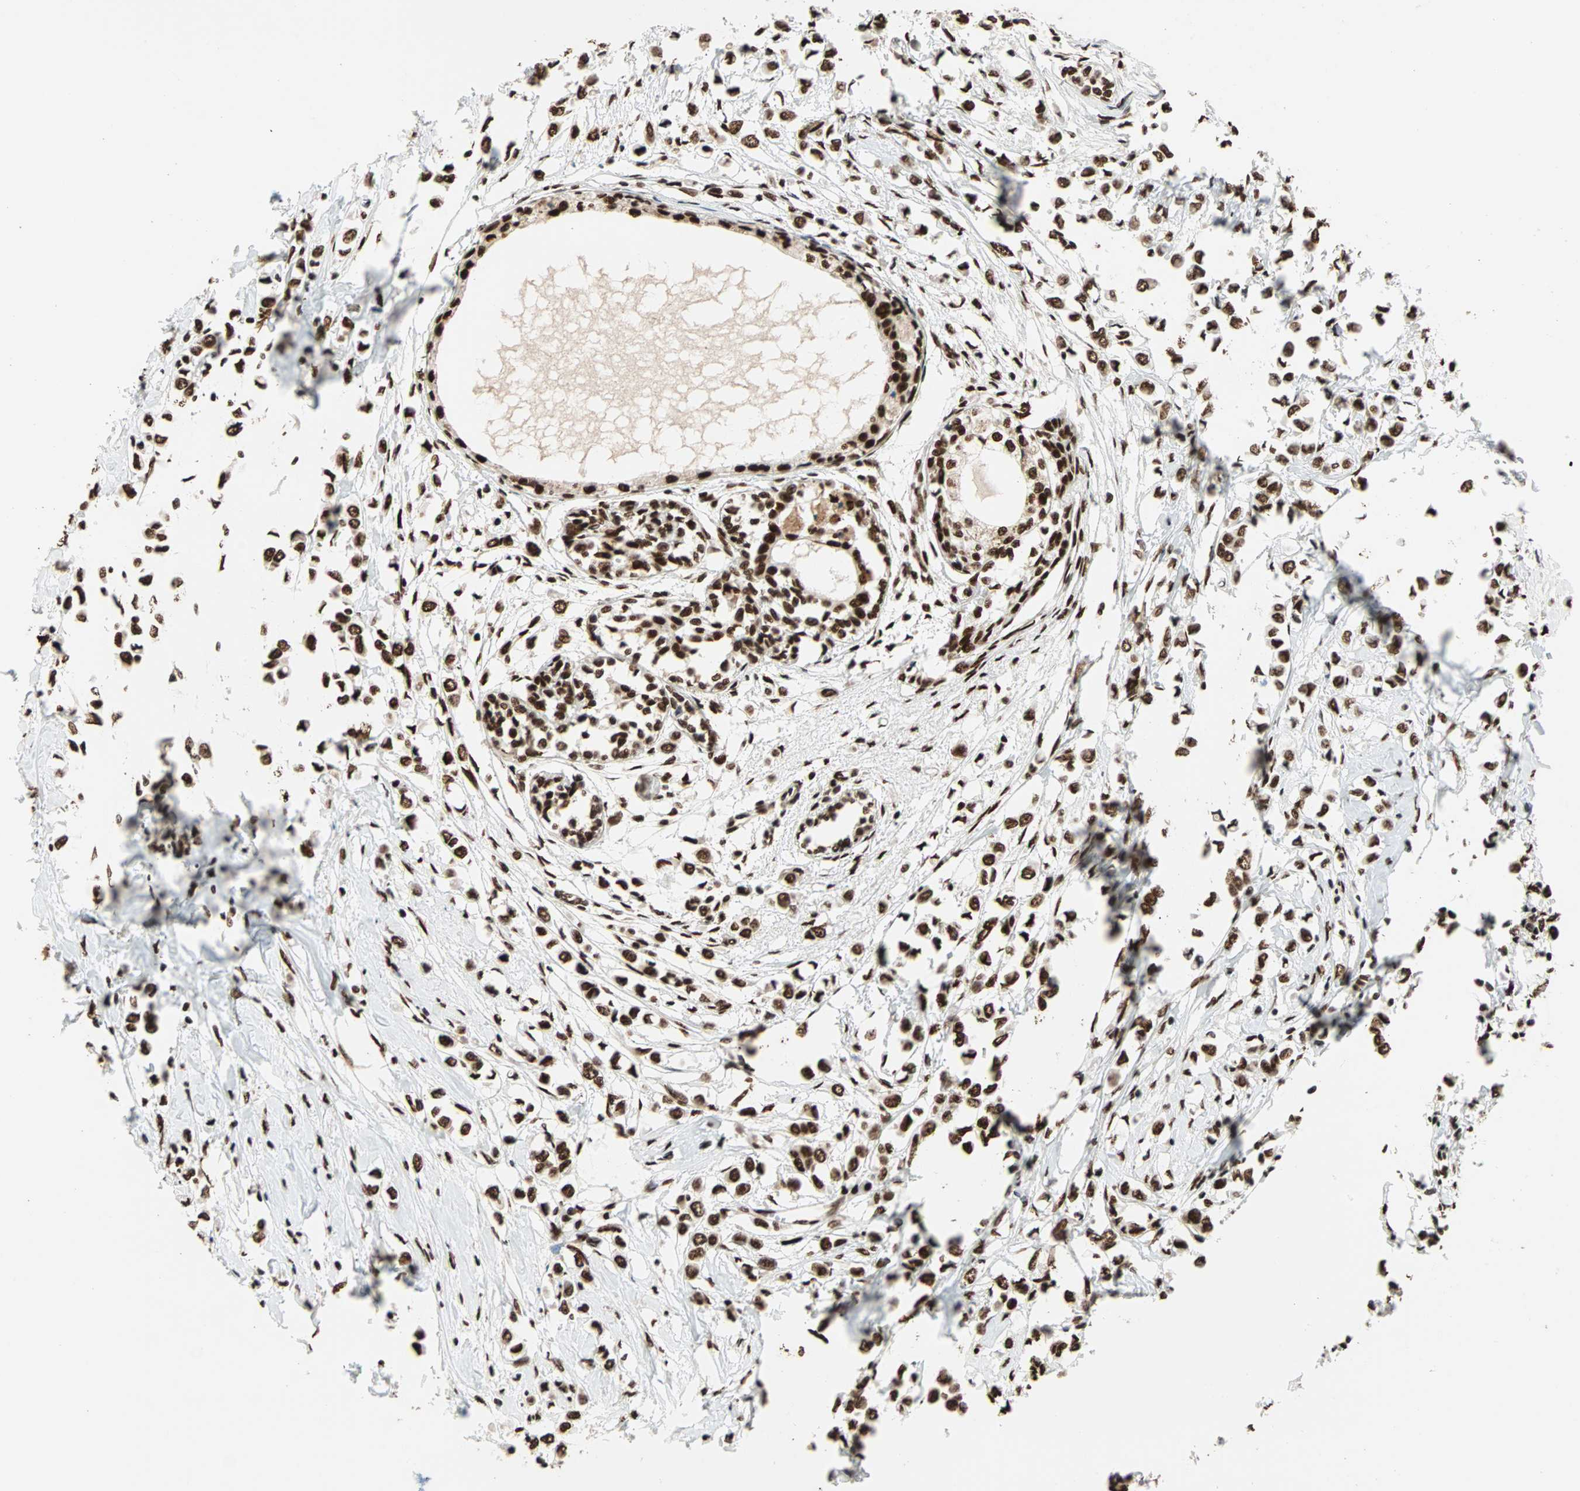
{"staining": {"intensity": "strong", "quantity": ">75%", "location": "nuclear"}, "tissue": "breast cancer", "cell_type": "Tumor cells", "image_type": "cancer", "snomed": [{"axis": "morphology", "description": "Lobular carcinoma"}, {"axis": "topography", "description": "Breast"}], "caption": "Immunohistochemistry (IHC) (DAB) staining of human breast lobular carcinoma demonstrates strong nuclear protein positivity in about >75% of tumor cells. The protein of interest is stained brown, and the nuclei are stained in blue (DAB (3,3'-diaminobenzidine) IHC with brightfield microscopy, high magnification).", "gene": "ILF2", "patient": {"sex": "female", "age": 51}}